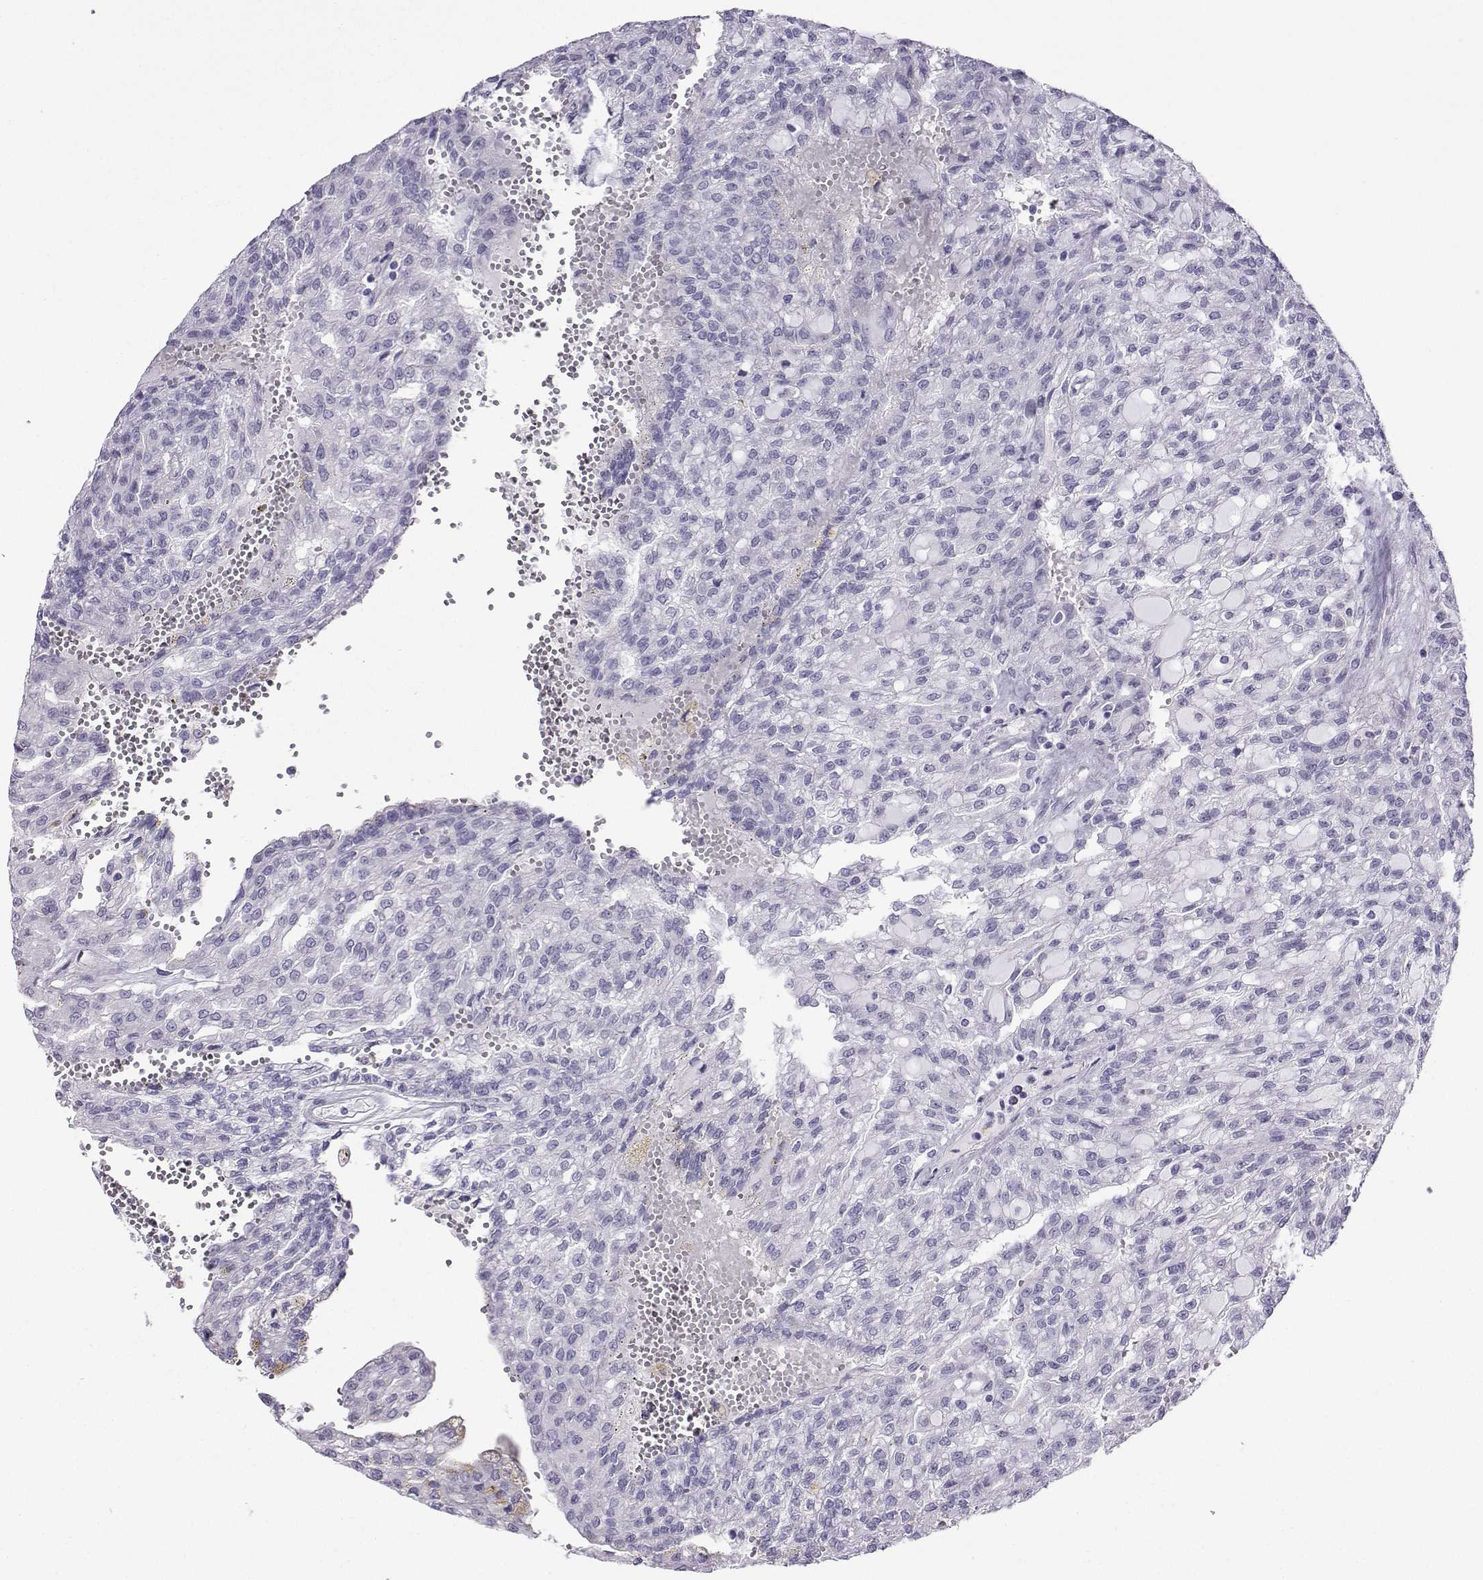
{"staining": {"intensity": "negative", "quantity": "none", "location": "none"}, "tissue": "renal cancer", "cell_type": "Tumor cells", "image_type": "cancer", "snomed": [{"axis": "morphology", "description": "Adenocarcinoma, NOS"}, {"axis": "topography", "description": "Kidney"}], "caption": "Tumor cells show no significant protein positivity in renal cancer (adenocarcinoma). Brightfield microscopy of immunohistochemistry stained with DAB (brown) and hematoxylin (blue), captured at high magnification.", "gene": "KIF17", "patient": {"sex": "male", "age": 63}}